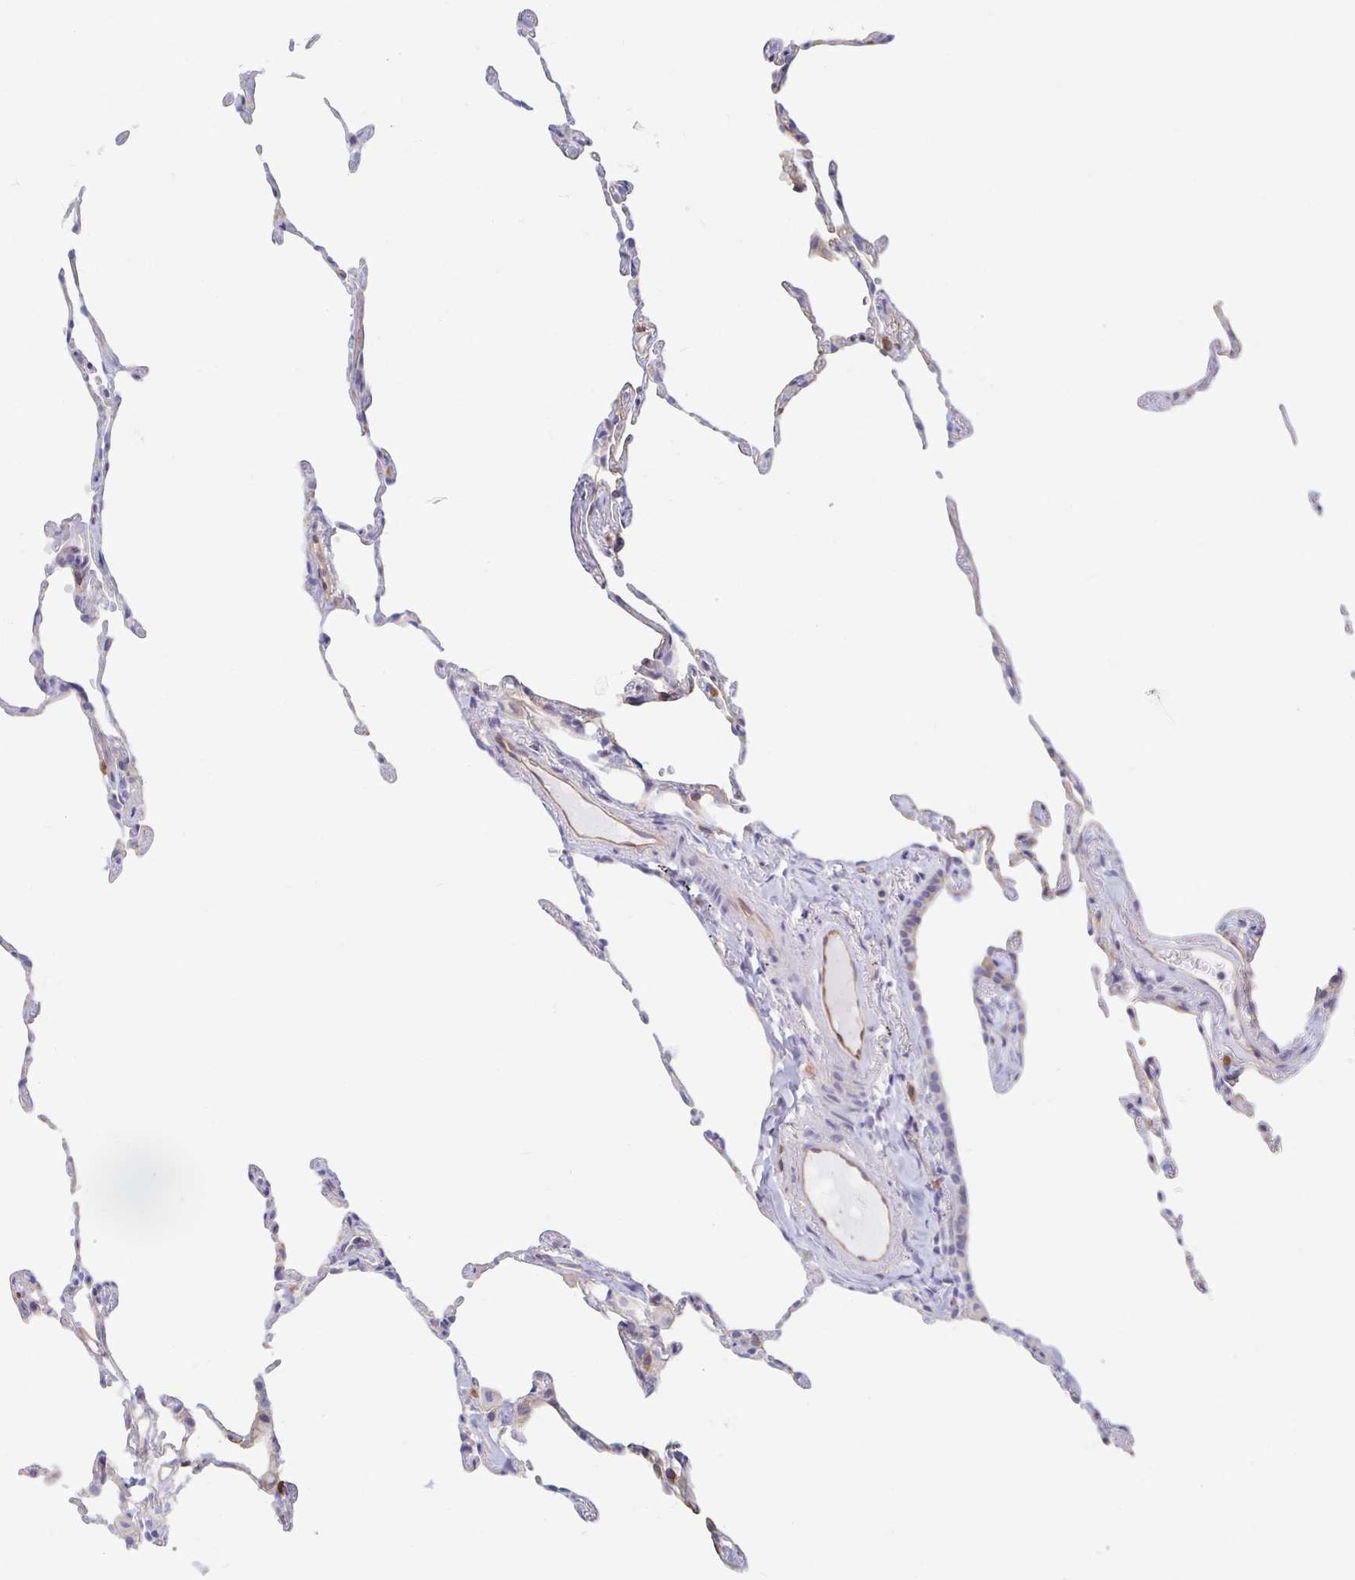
{"staining": {"intensity": "negative", "quantity": "none", "location": "none"}, "tissue": "lung", "cell_type": "Alveolar cells", "image_type": "normal", "snomed": [{"axis": "morphology", "description": "Normal tissue, NOS"}, {"axis": "topography", "description": "Lung"}], "caption": "Image shows no significant protein expression in alveolar cells of benign lung. (Stains: DAB (3,3'-diaminobenzidine) IHC with hematoxylin counter stain, Microscopy: brightfield microscopy at high magnification).", "gene": "MYLK2", "patient": {"sex": "female", "age": 57}}